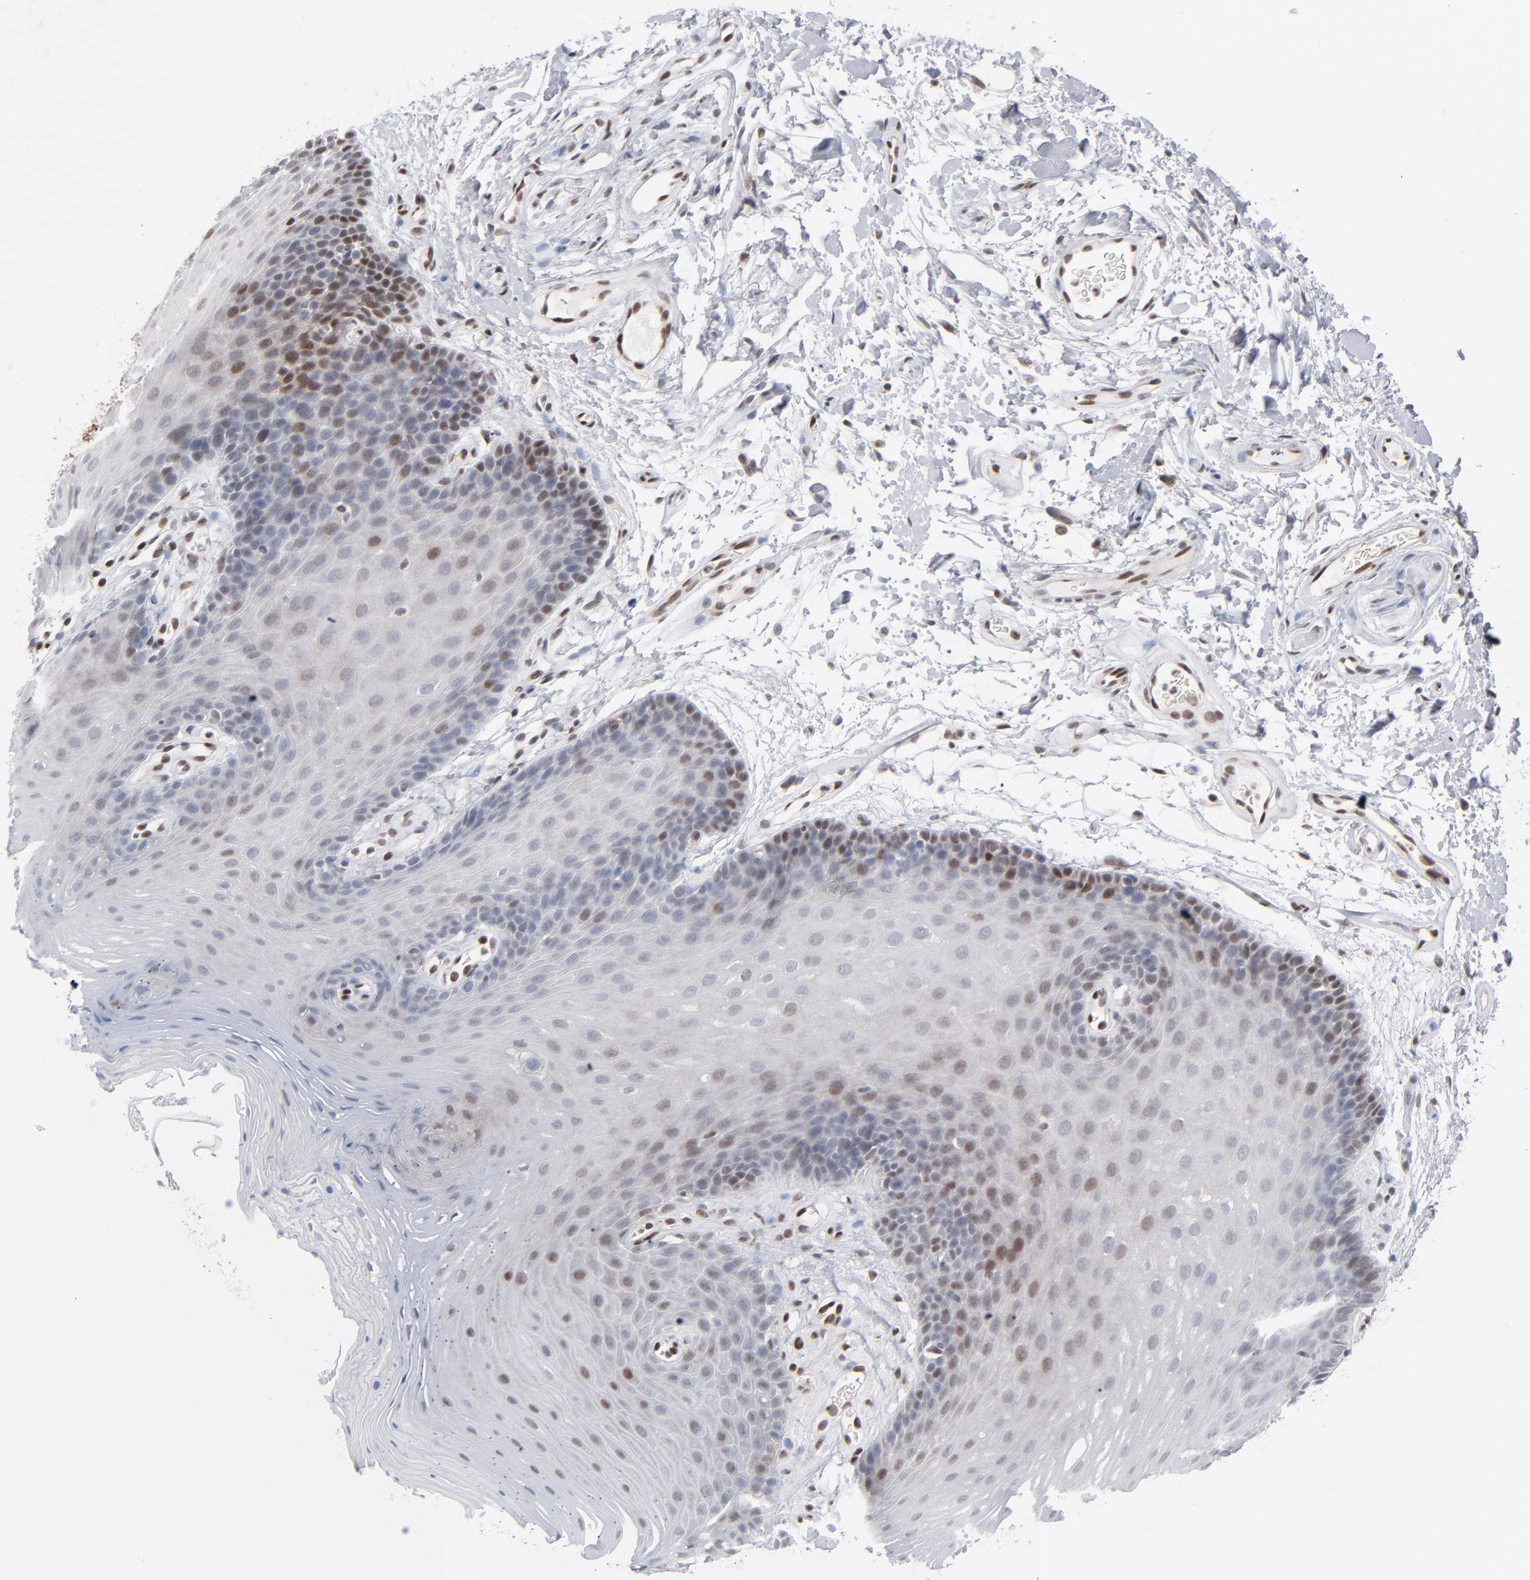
{"staining": {"intensity": "moderate", "quantity": "25%-75%", "location": "nuclear"}, "tissue": "oral mucosa", "cell_type": "Squamous epithelial cells", "image_type": "normal", "snomed": [{"axis": "morphology", "description": "Normal tissue, NOS"}, {"axis": "topography", "description": "Oral tissue"}], "caption": "Immunohistochemistry (IHC) histopathology image of unremarkable oral mucosa stained for a protein (brown), which displays medium levels of moderate nuclear staining in about 25%-75% of squamous epithelial cells.", "gene": "IRF9", "patient": {"sex": "male", "age": 62}}